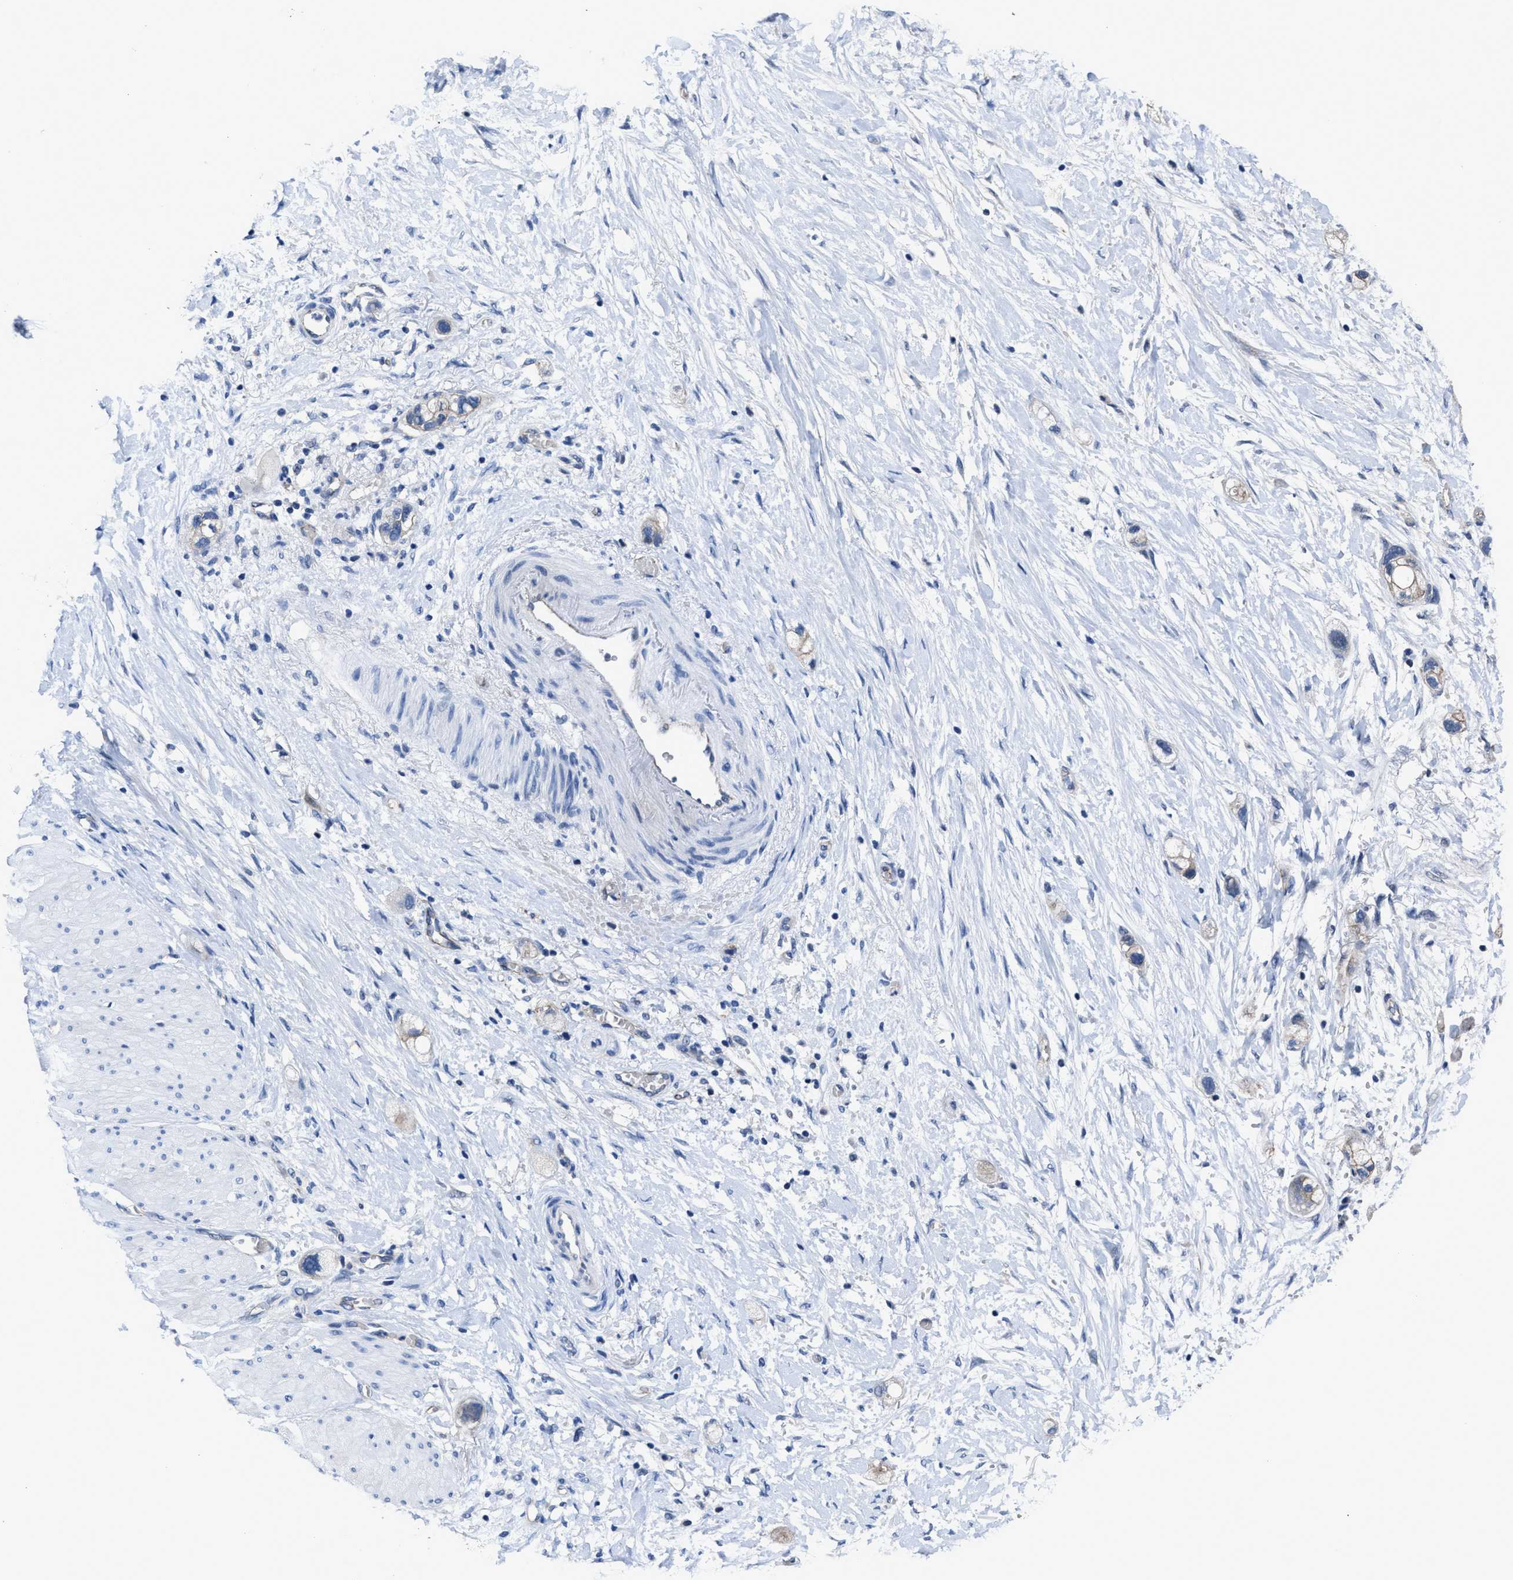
{"staining": {"intensity": "negative", "quantity": "none", "location": "none"}, "tissue": "stomach cancer", "cell_type": "Tumor cells", "image_type": "cancer", "snomed": [{"axis": "morphology", "description": "Adenocarcinoma, NOS"}, {"axis": "topography", "description": "Stomach"}, {"axis": "topography", "description": "Stomach, lower"}], "caption": "Immunohistochemistry (IHC) micrograph of stomach cancer stained for a protein (brown), which demonstrates no positivity in tumor cells.", "gene": "GHITM", "patient": {"sex": "female", "age": 48}}